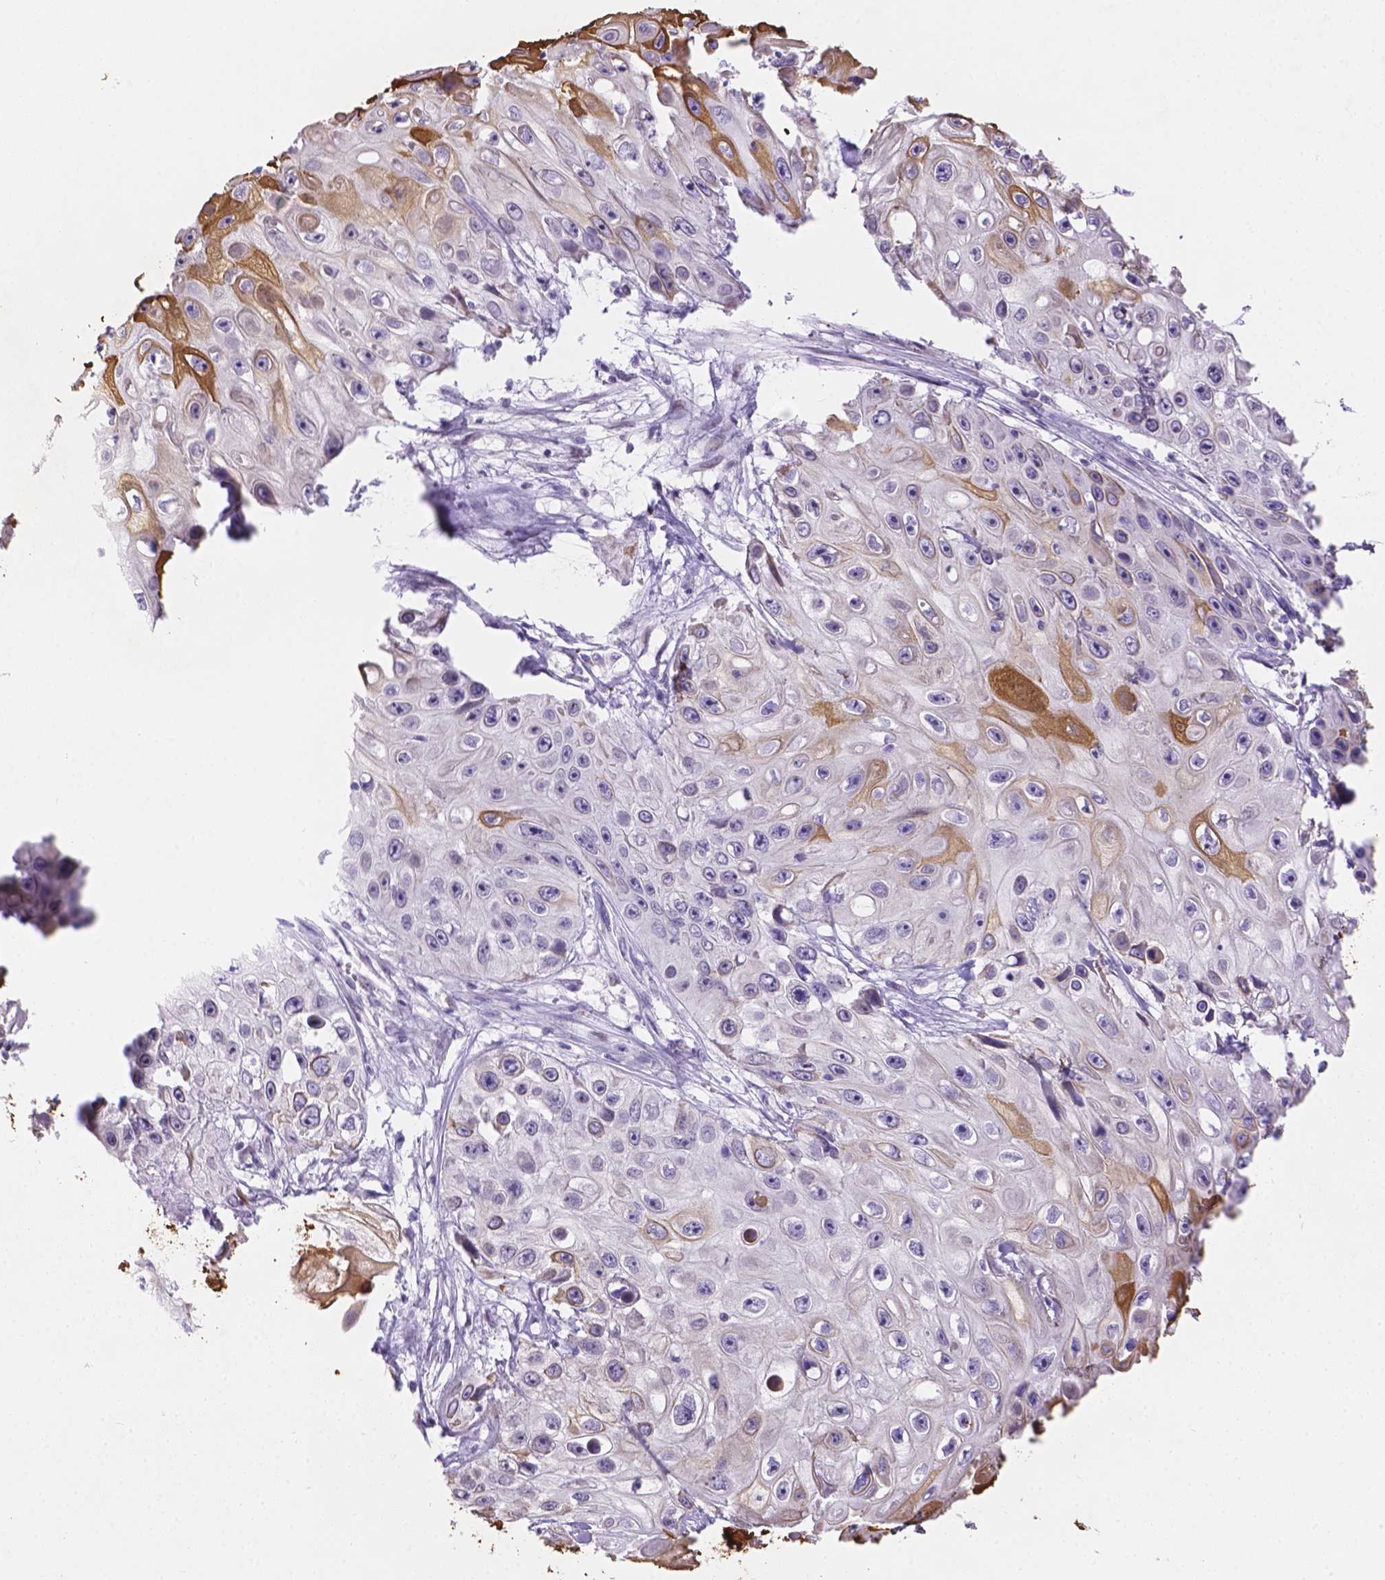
{"staining": {"intensity": "moderate", "quantity": "<25%", "location": "cytoplasmic/membranous"}, "tissue": "skin cancer", "cell_type": "Tumor cells", "image_type": "cancer", "snomed": [{"axis": "morphology", "description": "Squamous cell carcinoma, NOS"}, {"axis": "topography", "description": "Skin"}], "caption": "Immunohistochemistry of human skin squamous cell carcinoma shows low levels of moderate cytoplasmic/membranous positivity in about <25% of tumor cells.", "gene": "DMWD", "patient": {"sex": "male", "age": 82}}